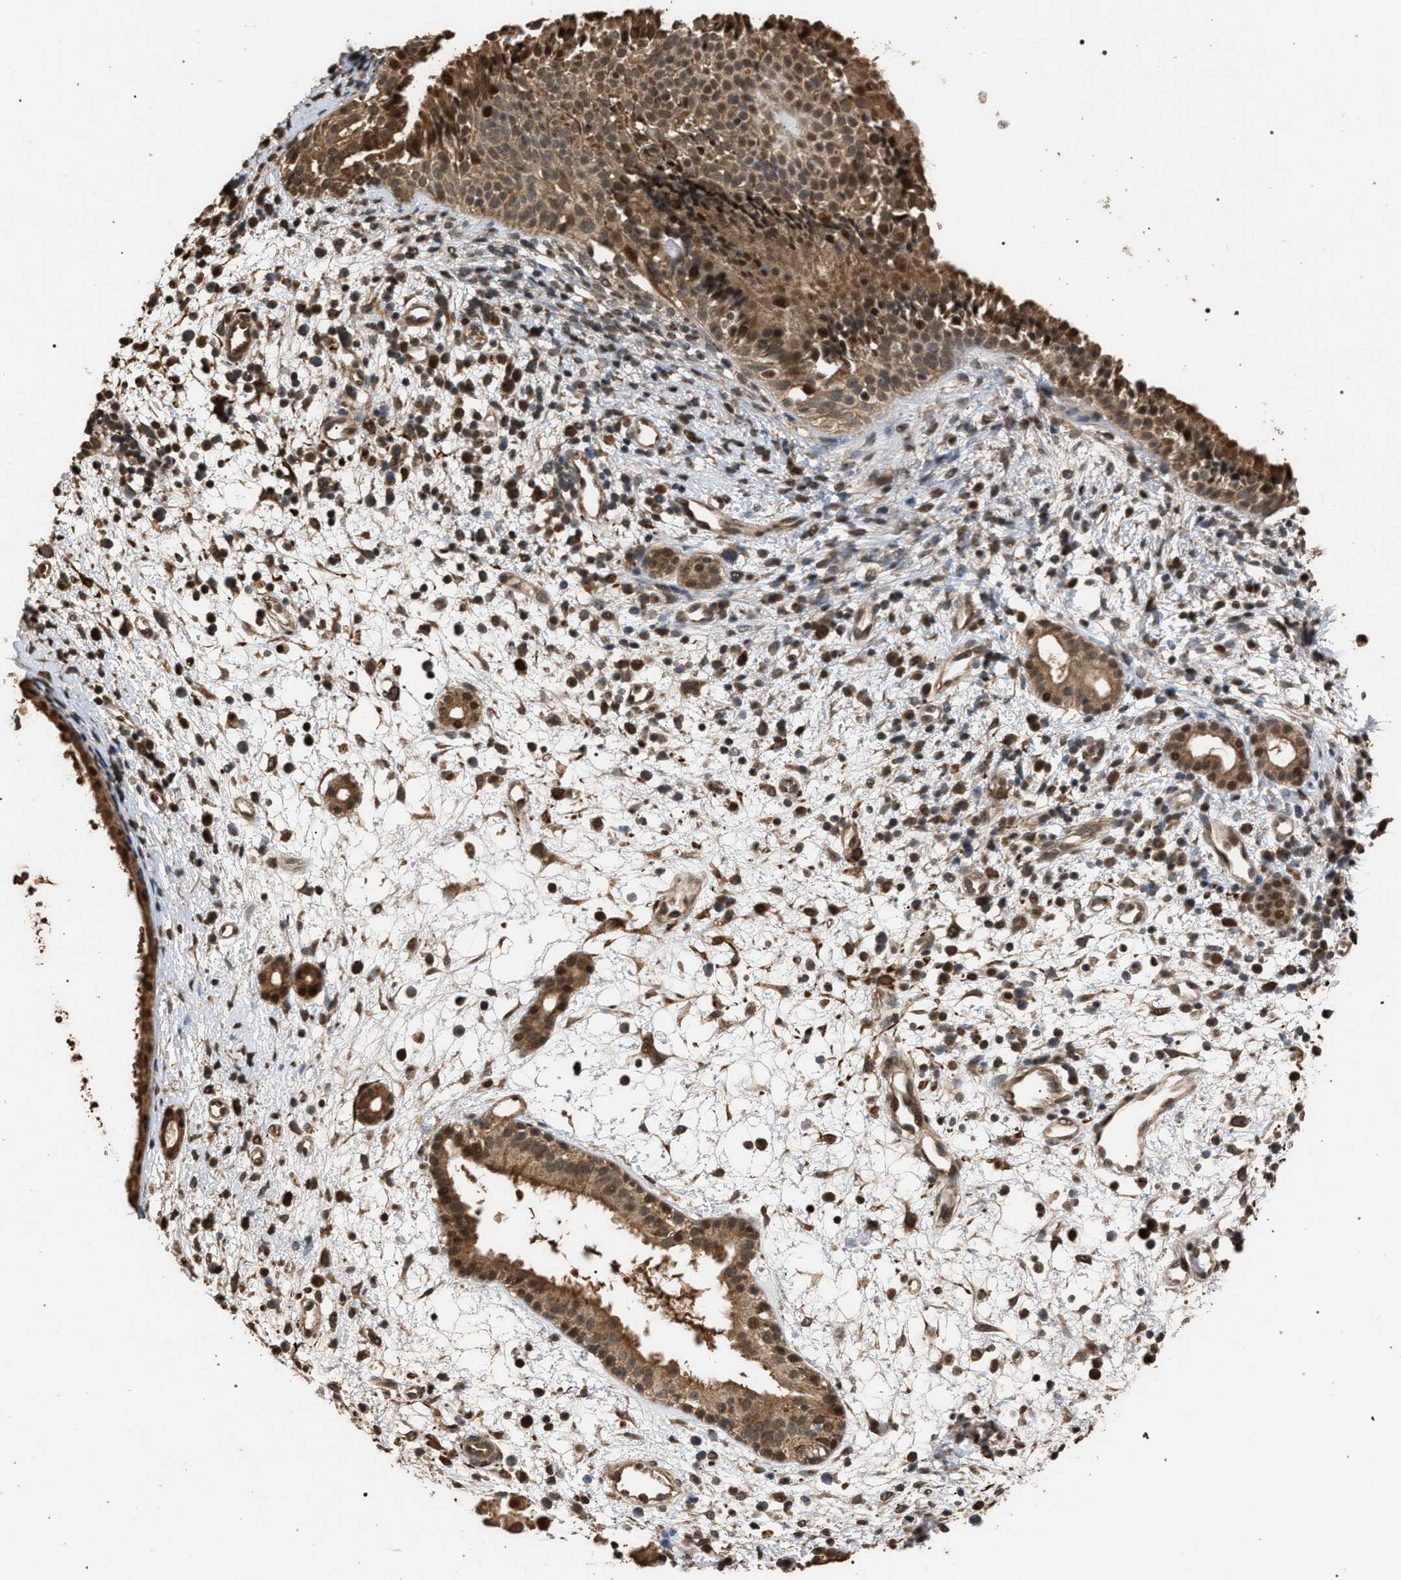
{"staining": {"intensity": "moderate", "quantity": ">75%", "location": "cytoplasmic/membranous"}, "tissue": "nasopharynx", "cell_type": "Respiratory epithelial cells", "image_type": "normal", "snomed": [{"axis": "morphology", "description": "Normal tissue, NOS"}, {"axis": "topography", "description": "Nasopharynx"}], "caption": "Unremarkable nasopharynx was stained to show a protein in brown. There is medium levels of moderate cytoplasmic/membranous positivity in approximately >75% of respiratory epithelial cells. Using DAB (3,3'-diaminobenzidine) (brown) and hematoxylin (blue) stains, captured at high magnification using brightfield microscopy.", "gene": "NAA35", "patient": {"sex": "male", "age": 22}}